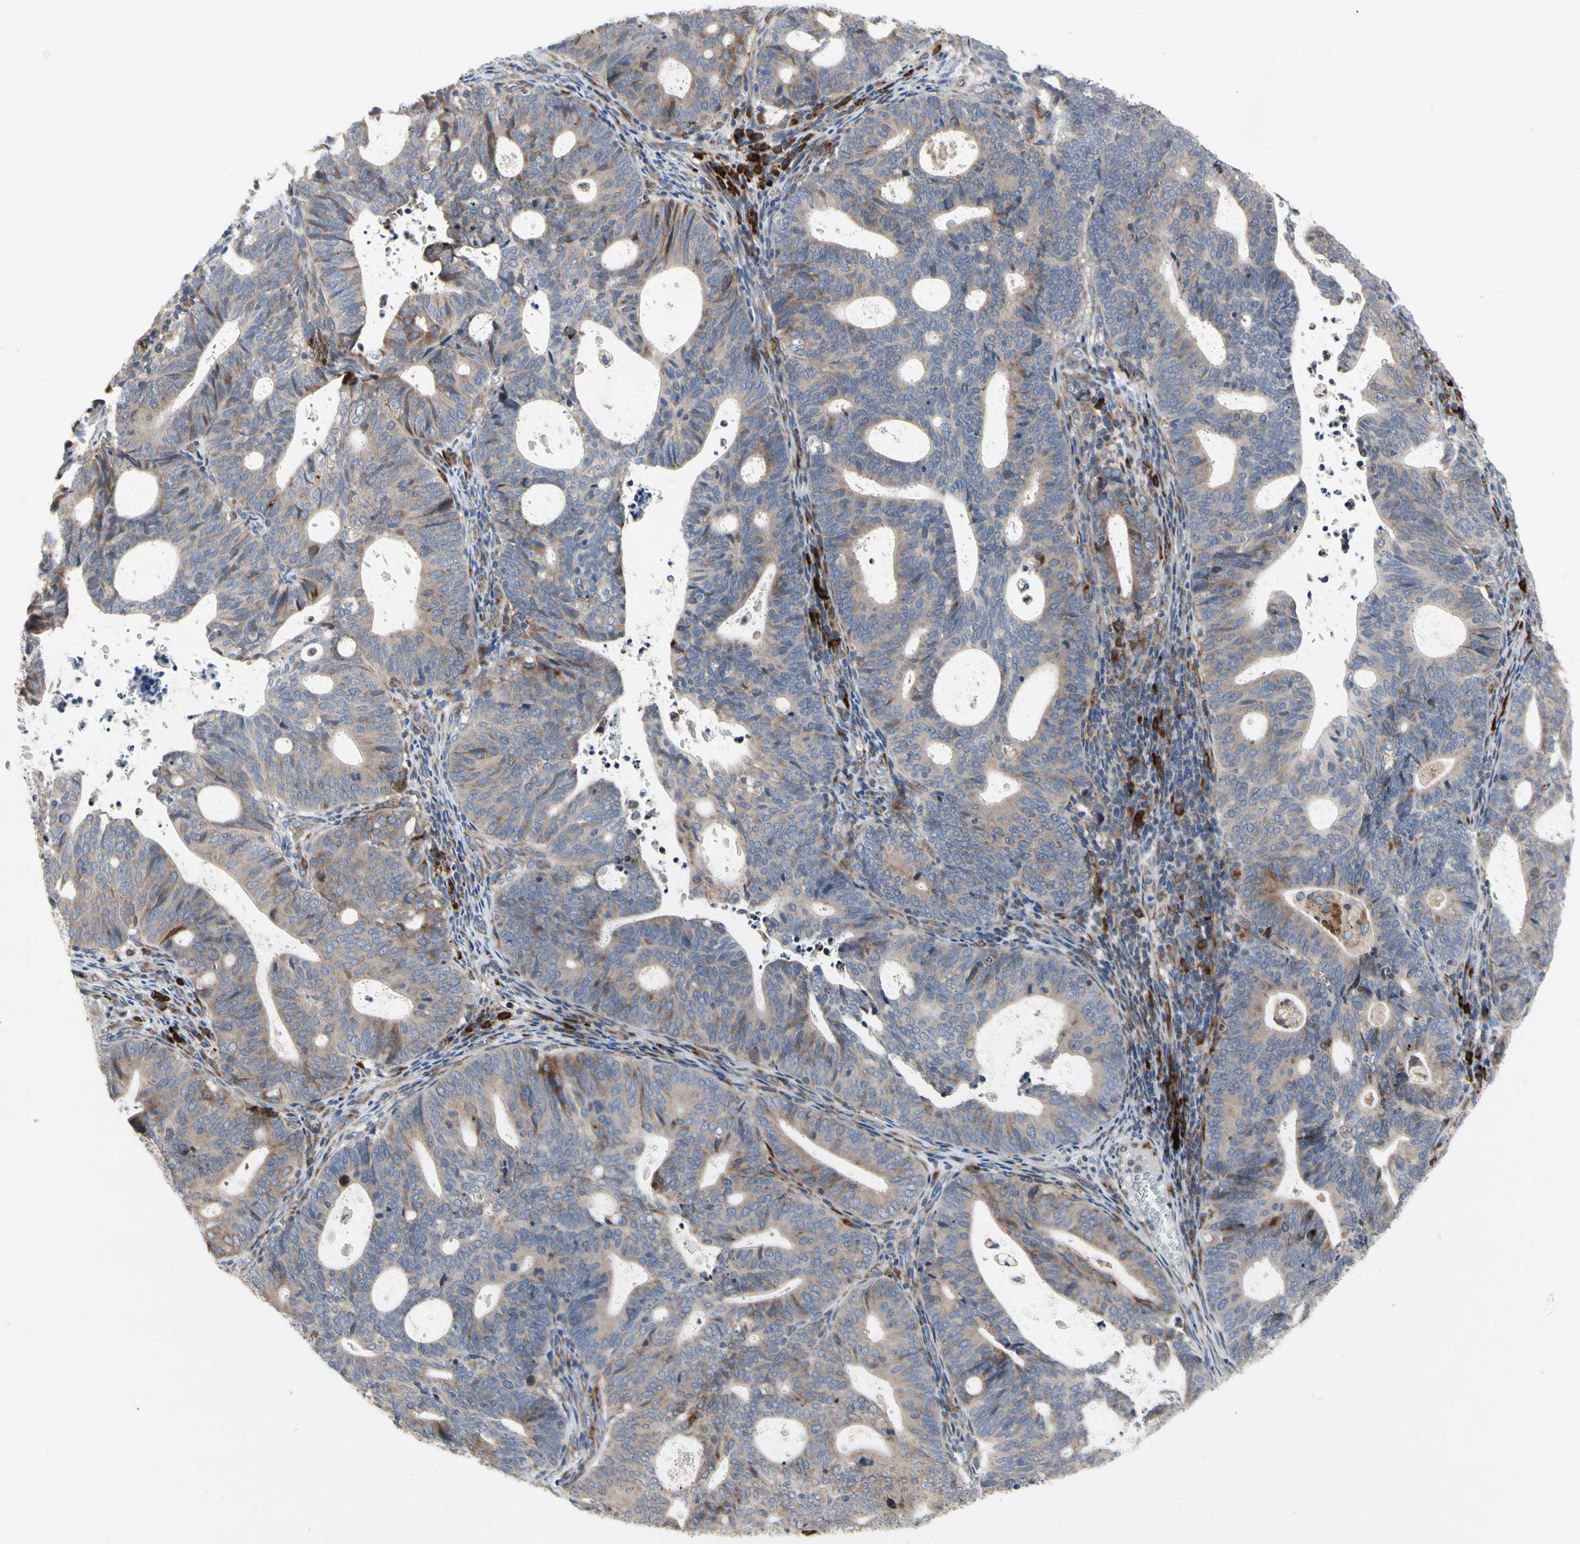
{"staining": {"intensity": "weak", "quantity": ">75%", "location": "cytoplasmic/membranous"}, "tissue": "endometrial cancer", "cell_type": "Tumor cells", "image_type": "cancer", "snomed": [{"axis": "morphology", "description": "Adenocarcinoma, NOS"}, {"axis": "topography", "description": "Uterus"}], "caption": "Immunohistochemical staining of human endometrial cancer (adenocarcinoma) demonstrates low levels of weak cytoplasmic/membranous protein staining in approximately >75% of tumor cells. (Brightfield microscopy of DAB IHC at high magnification).", "gene": "MMEL1", "patient": {"sex": "female", "age": 83}}